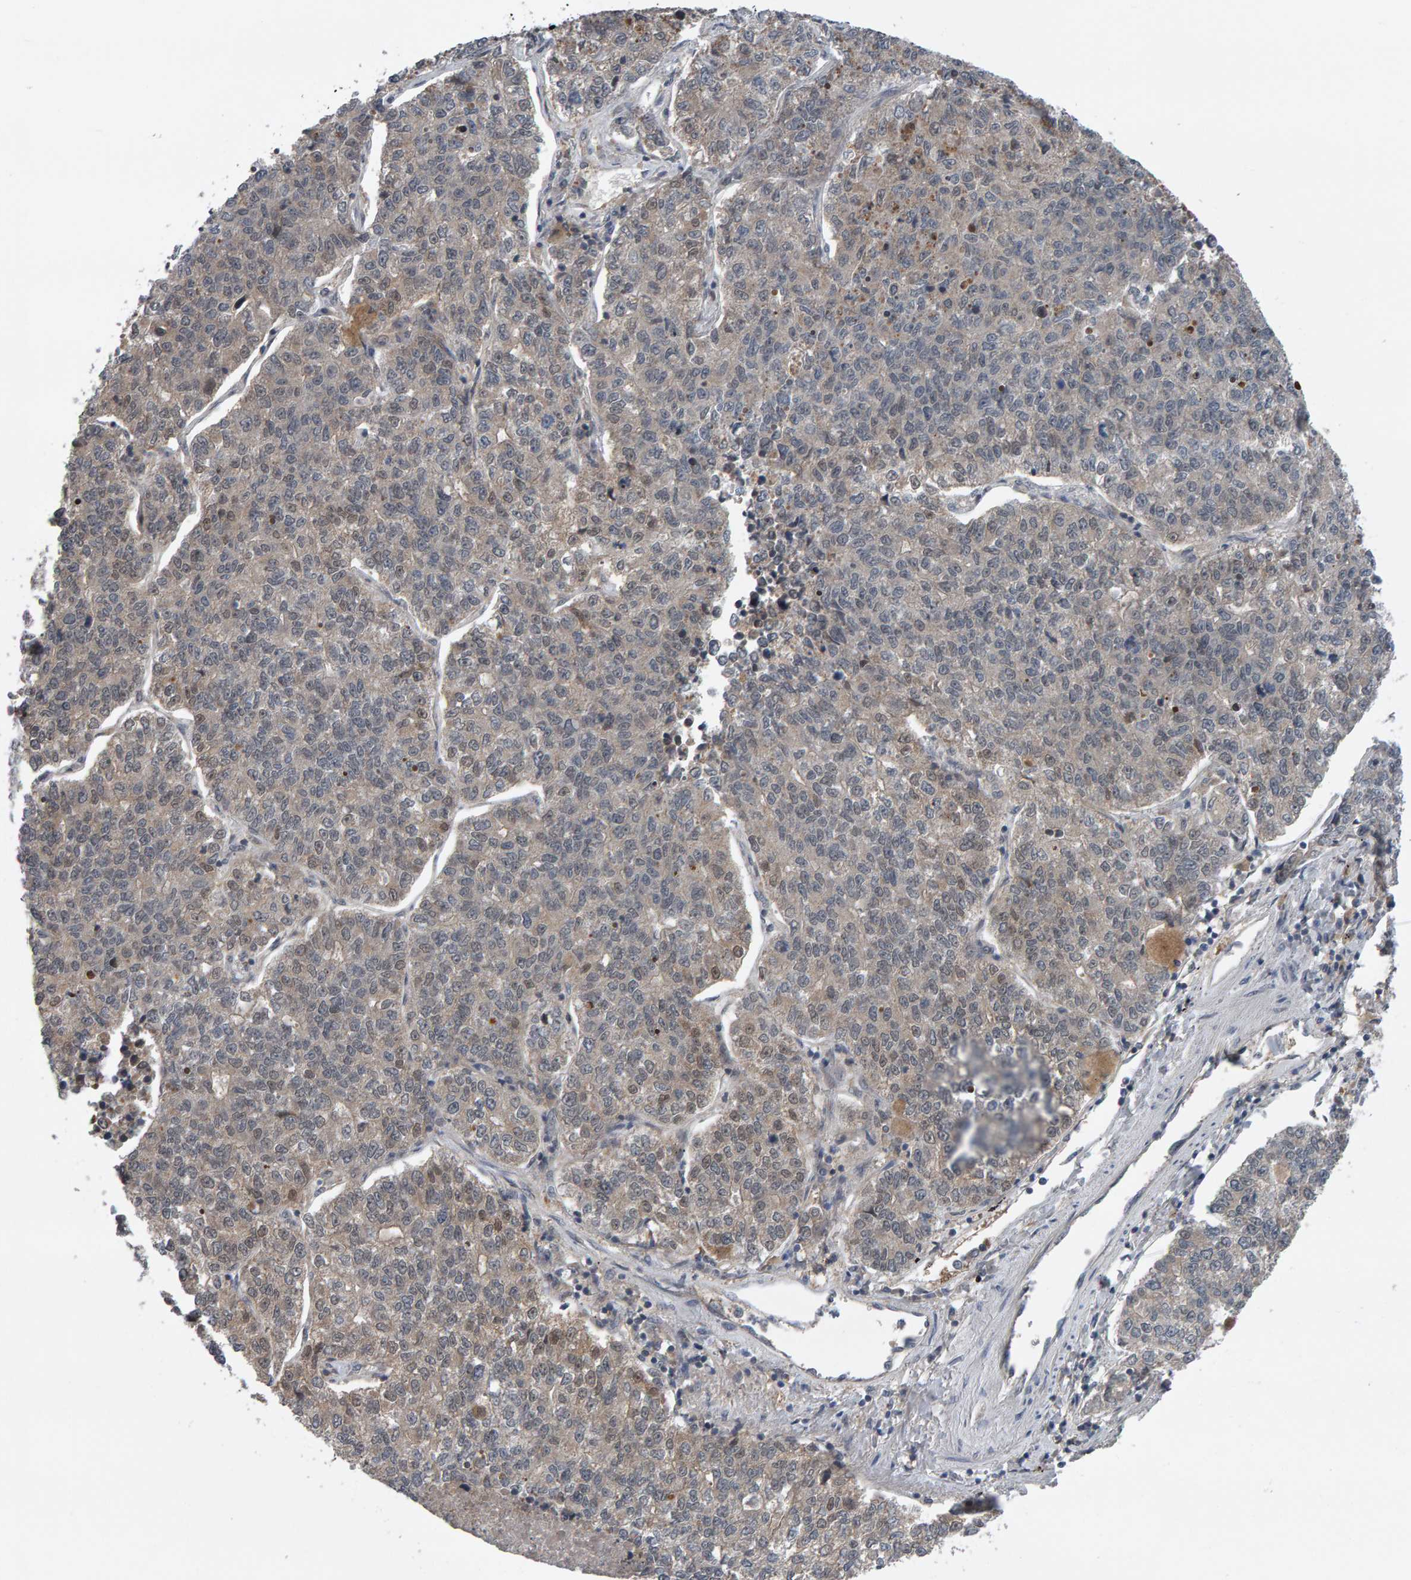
{"staining": {"intensity": "weak", "quantity": "<25%", "location": "cytoplasmic/membranous"}, "tissue": "lung cancer", "cell_type": "Tumor cells", "image_type": "cancer", "snomed": [{"axis": "morphology", "description": "Adenocarcinoma, NOS"}, {"axis": "topography", "description": "Lung"}], "caption": "Immunohistochemistry micrograph of lung cancer (adenocarcinoma) stained for a protein (brown), which demonstrates no positivity in tumor cells.", "gene": "COASY", "patient": {"sex": "male", "age": 49}}